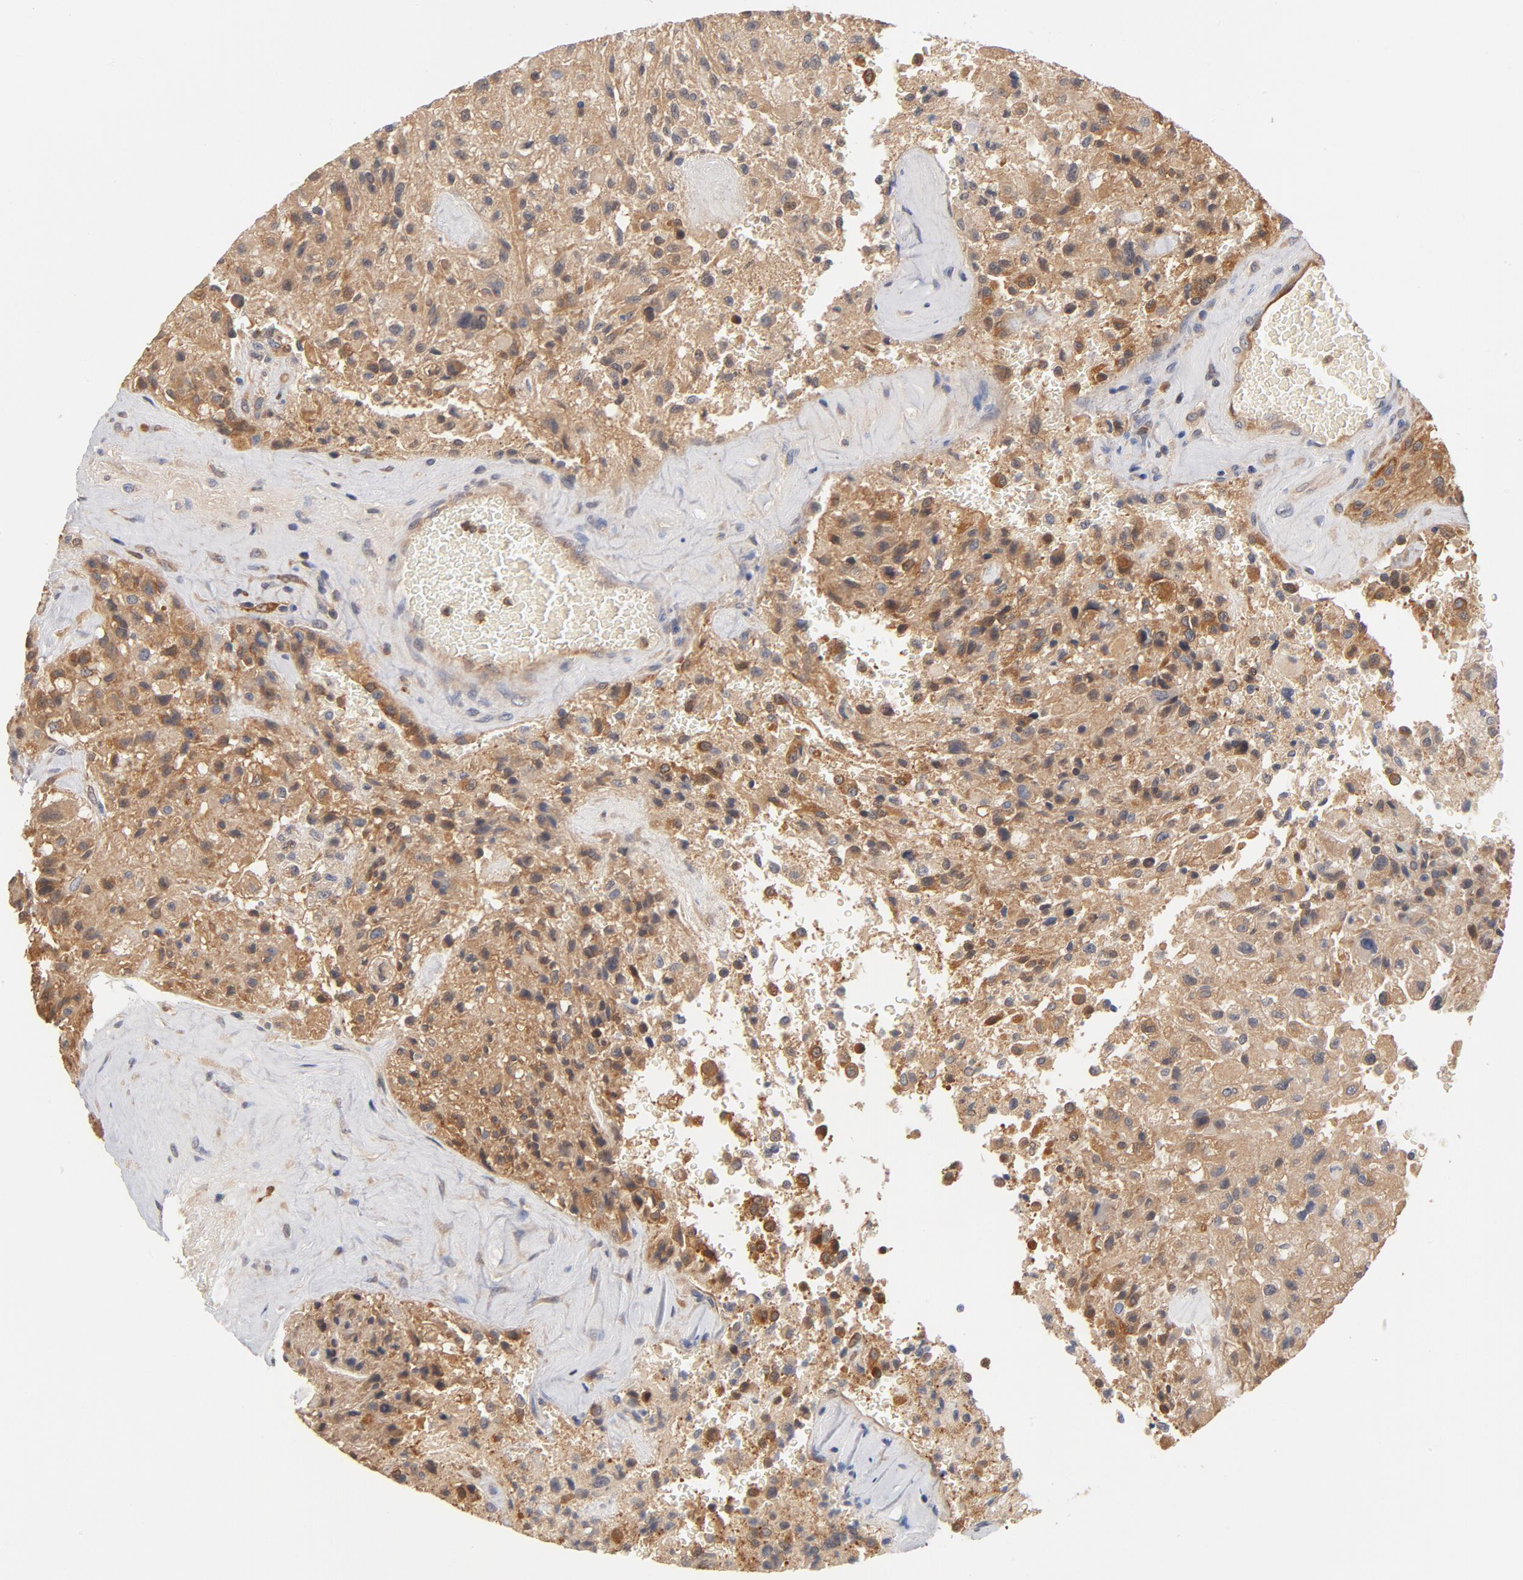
{"staining": {"intensity": "strong", "quantity": ">75%", "location": "cytoplasmic/membranous"}, "tissue": "glioma", "cell_type": "Tumor cells", "image_type": "cancer", "snomed": [{"axis": "morphology", "description": "Normal tissue, NOS"}, {"axis": "morphology", "description": "Glioma, malignant, High grade"}, {"axis": "topography", "description": "Cerebral cortex"}], "caption": "A brown stain highlights strong cytoplasmic/membranous expression of a protein in human glioma tumor cells.", "gene": "ASMTL", "patient": {"sex": "male", "age": 56}}